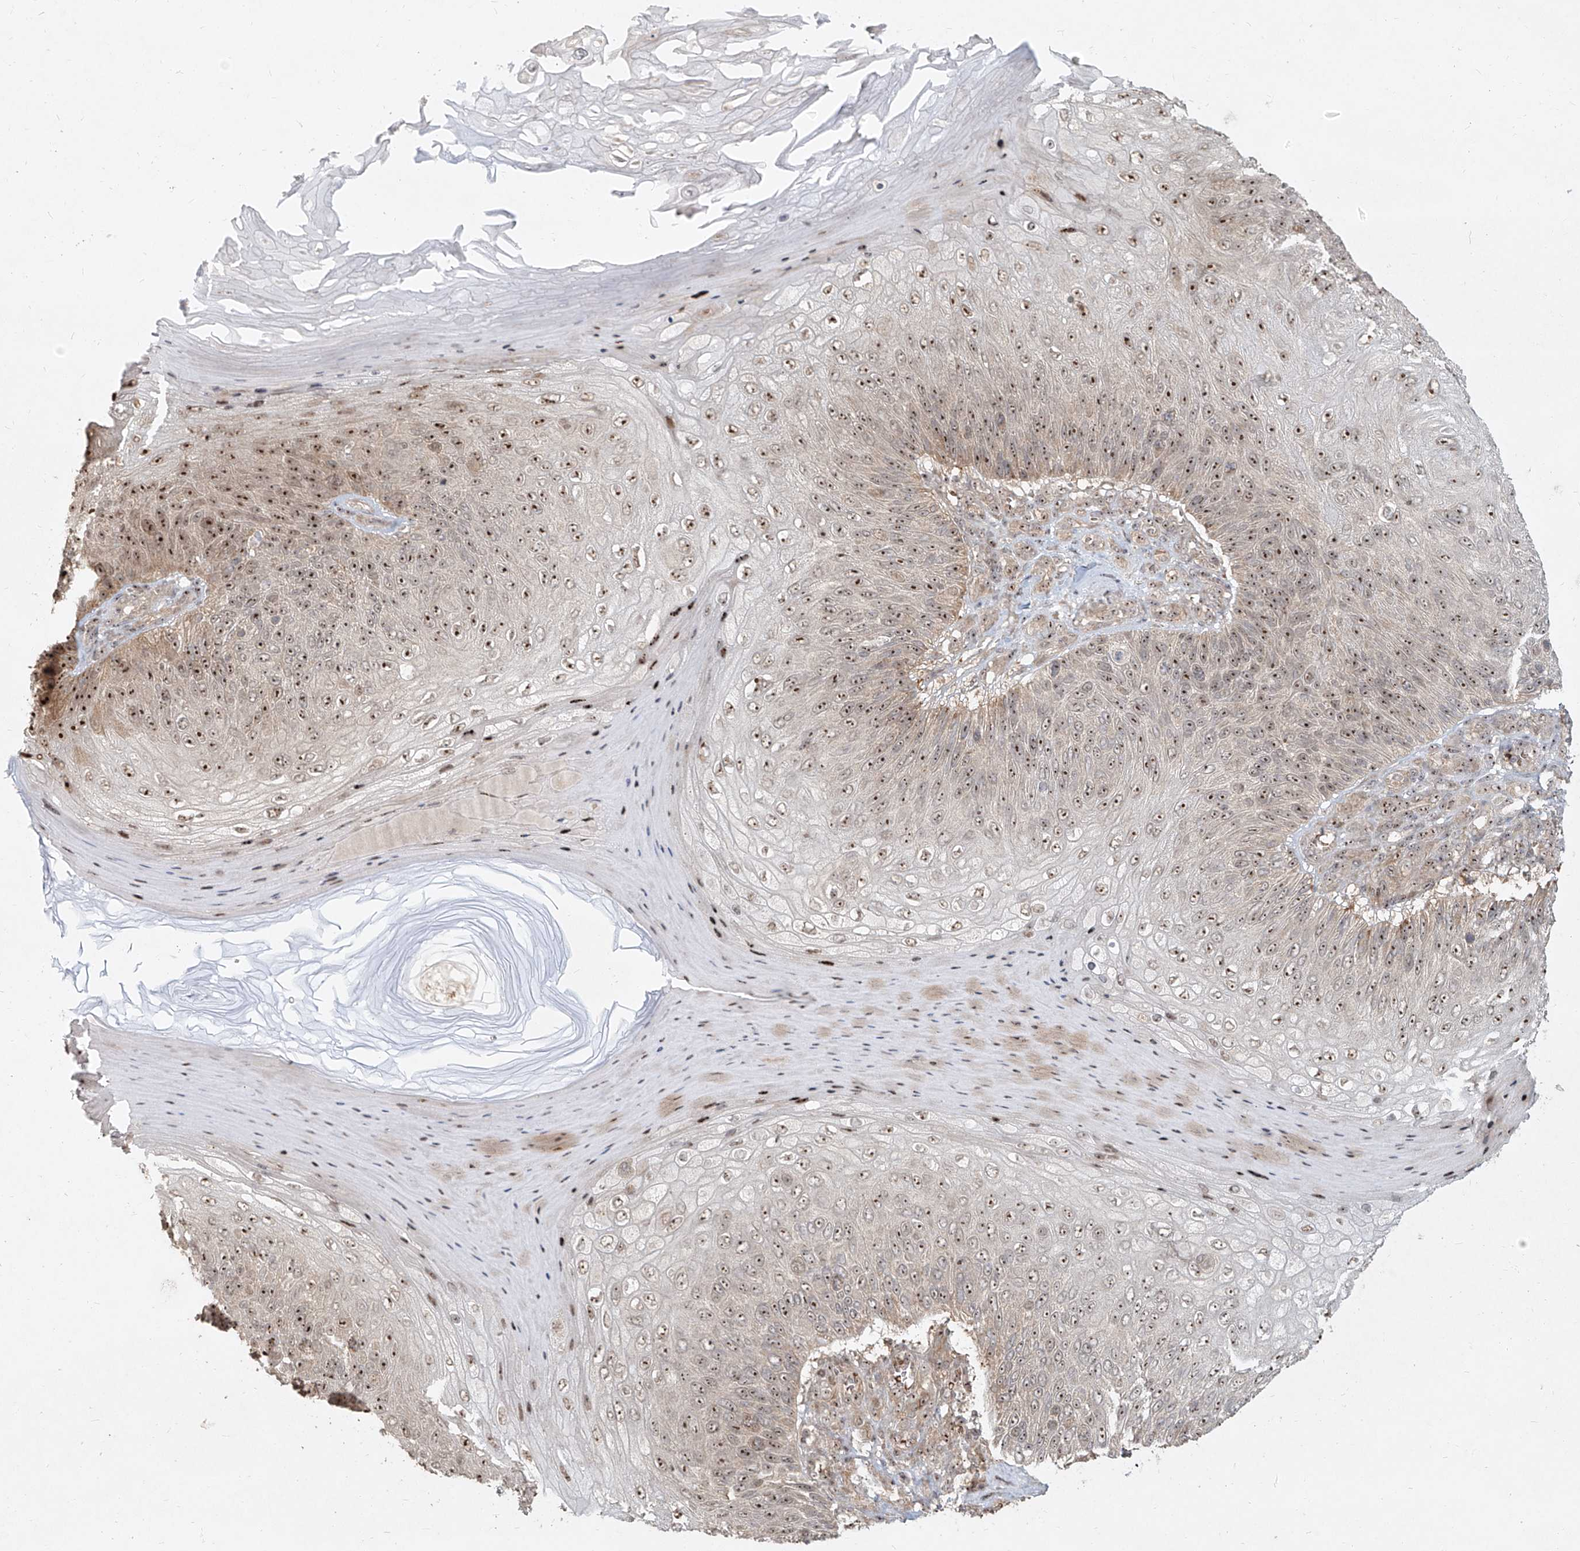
{"staining": {"intensity": "moderate", "quantity": ">75%", "location": "nuclear"}, "tissue": "skin cancer", "cell_type": "Tumor cells", "image_type": "cancer", "snomed": [{"axis": "morphology", "description": "Squamous cell carcinoma, NOS"}, {"axis": "topography", "description": "Skin"}], "caption": "Tumor cells exhibit moderate nuclear expression in approximately >75% of cells in skin squamous cell carcinoma.", "gene": "BYSL", "patient": {"sex": "female", "age": 88}}